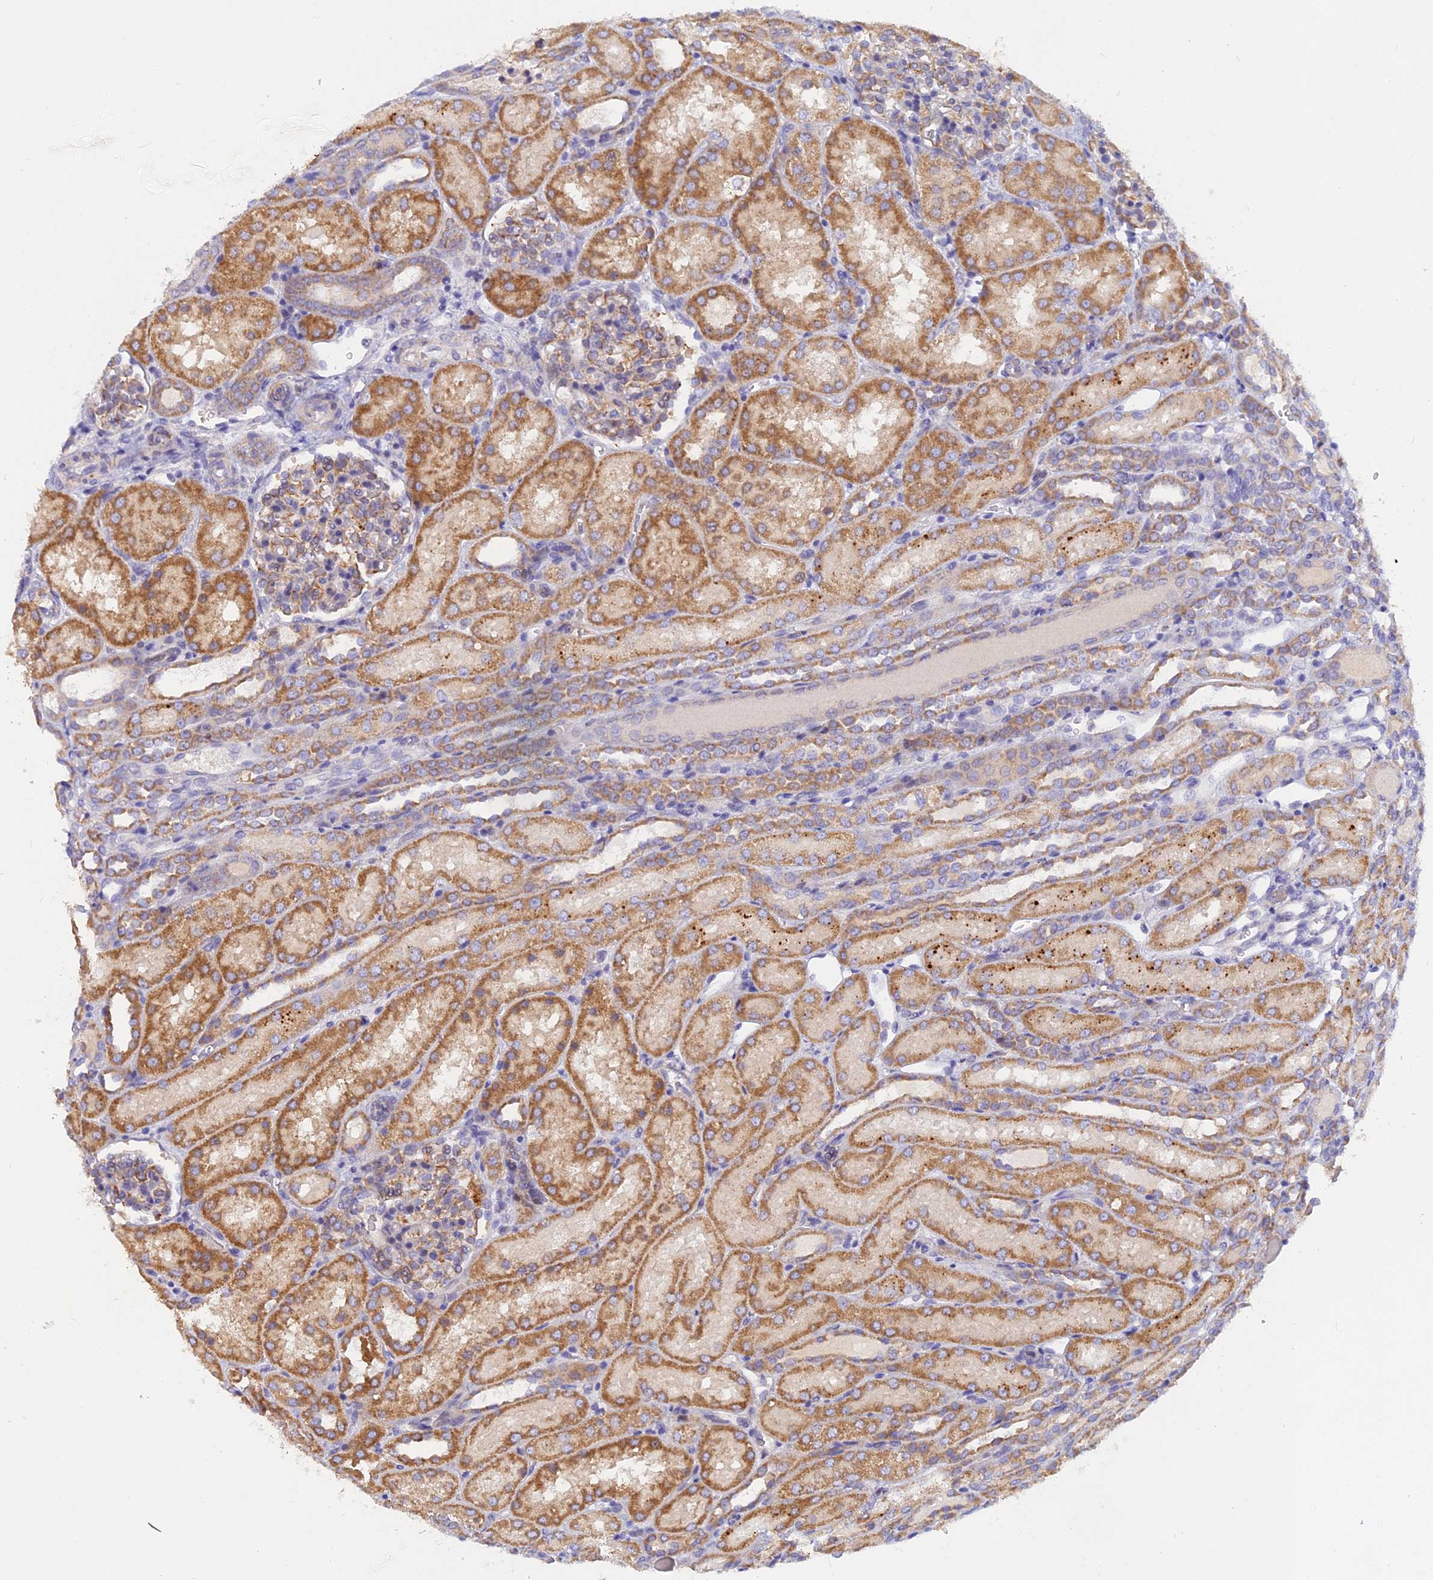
{"staining": {"intensity": "moderate", "quantity": "<25%", "location": "cytoplasmic/membranous"}, "tissue": "kidney", "cell_type": "Cells in glomeruli", "image_type": "normal", "snomed": [{"axis": "morphology", "description": "Normal tissue, NOS"}, {"axis": "topography", "description": "Kidney"}], "caption": "High-magnification brightfield microscopy of normal kidney stained with DAB (3,3'-diaminobenzidine) (brown) and counterstained with hematoxylin (blue). cells in glomeruli exhibit moderate cytoplasmic/membranous staining is seen in about<25% of cells.", "gene": "CACNA1B", "patient": {"sex": "male", "age": 1}}